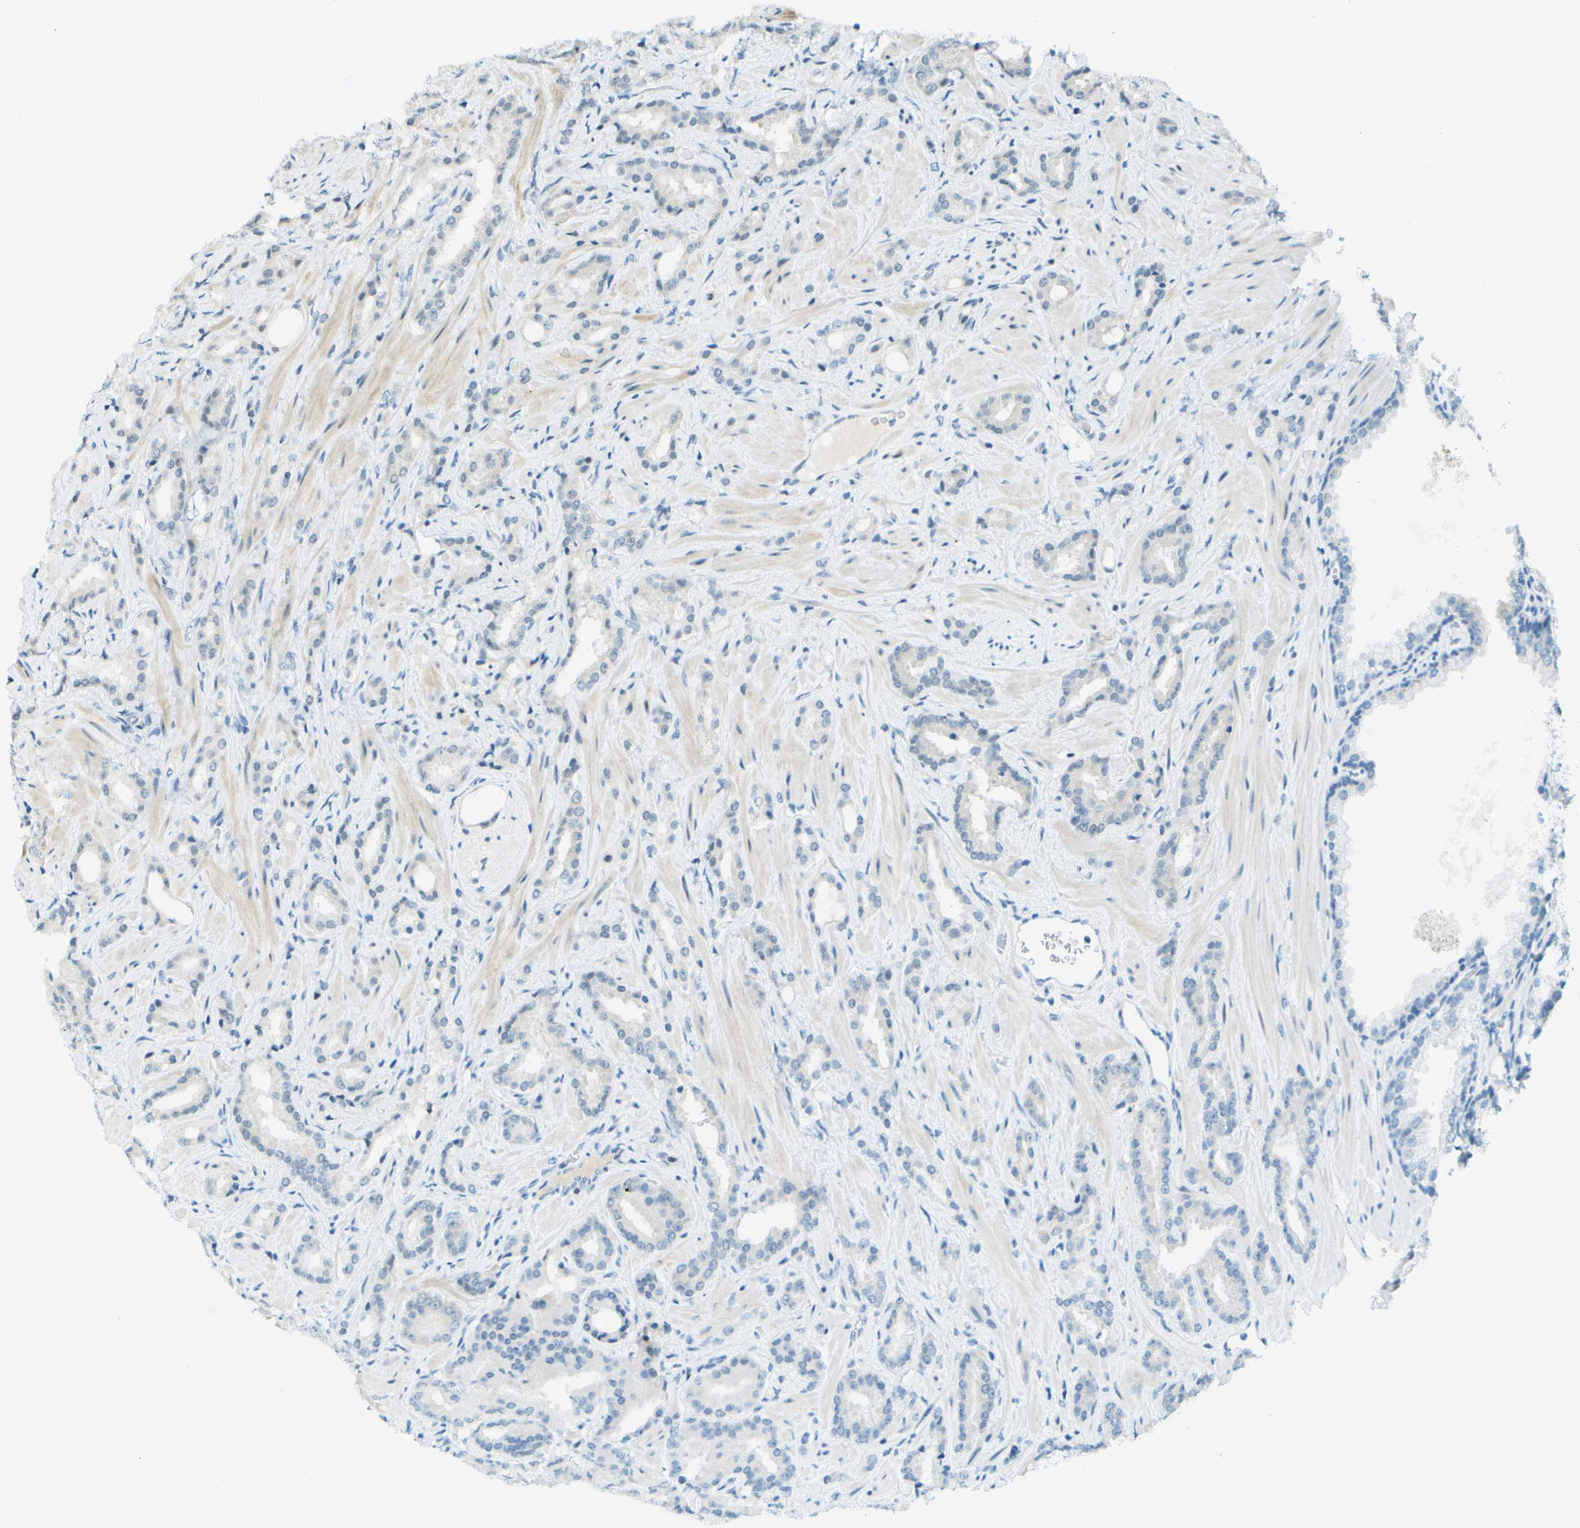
{"staining": {"intensity": "negative", "quantity": "none", "location": "none"}, "tissue": "prostate cancer", "cell_type": "Tumor cells", "image_type": "cancer", "snomed": [{"axis": "morphology", "description": "Adenocarcinoma, High grade"}, {"axis": "topography", "description": "Prostate"}], "caption": "Prostate cancer (high-grade adenocarcinoma) was stained to show a protein in brown. There is no significant staining in tumor cells. (Stains: DAB immunohistochemistry with hematoxylin counter stain, Microscopy: brightfield microscopy at high magnification).", "gene": "NEK11", "patient": {"sex": "male", "age": 64}}